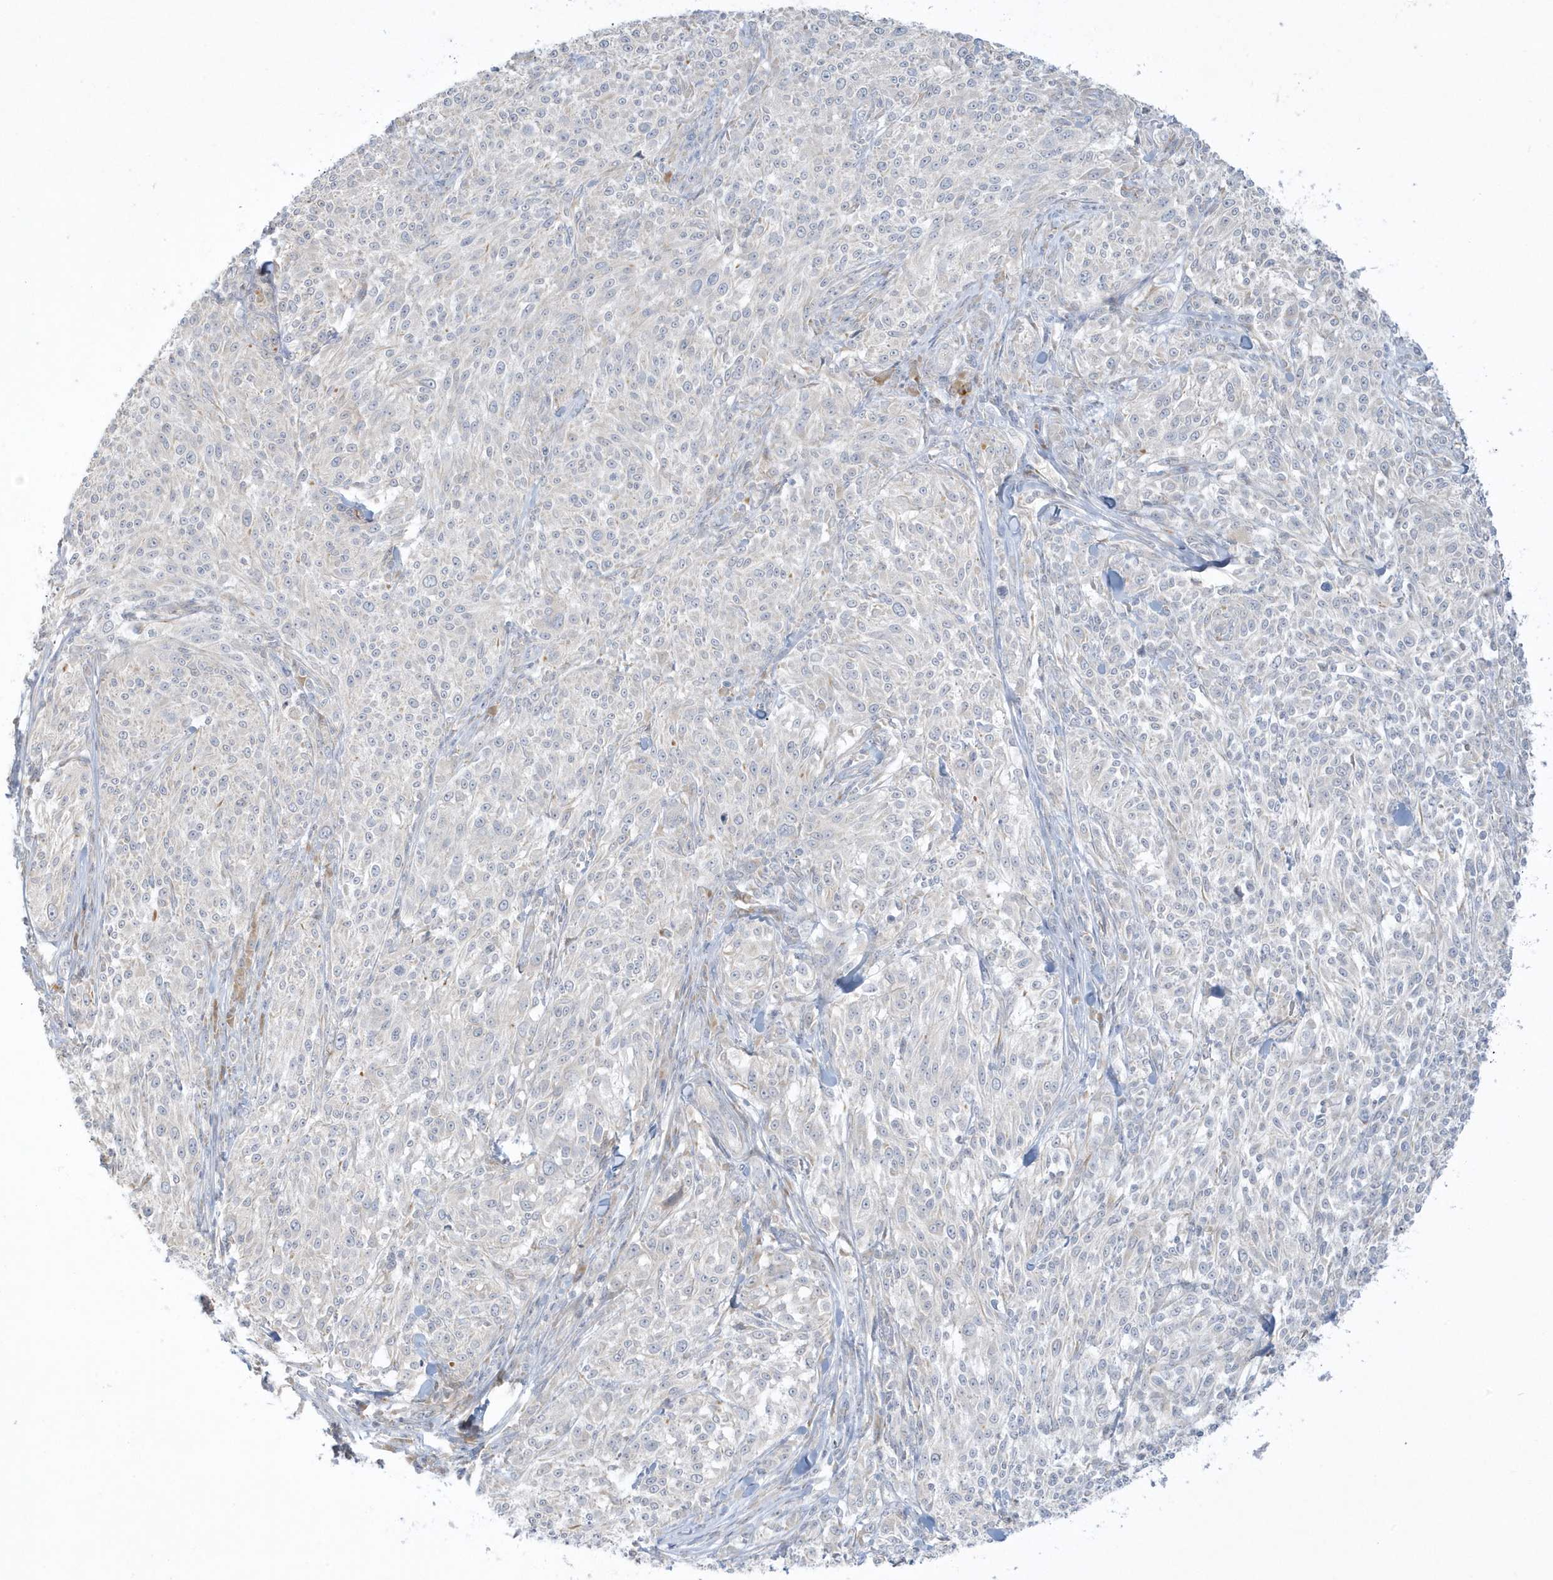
{"staining": {"intensity": "weak", "quantity": "25%-75%", "location": "cytoplasmic/membranous"}, "tissue": "melanoma", "cell_type": "Tumor cells", "image_type": "cancer", "snomed": [{"axis": "morphology", "description": "Malignant melanoma, NOS"}, {"axis": "topography", "description": "Skin of trunk"}], "caption": "Malignant melanoma was stained to show a protein in brown. There is low levels of weak cytoplasmic/membranous staining in about 25%-75% of tumor cells.", "gene": "THADA", "patient": {"sex": "male", "age": 71}}